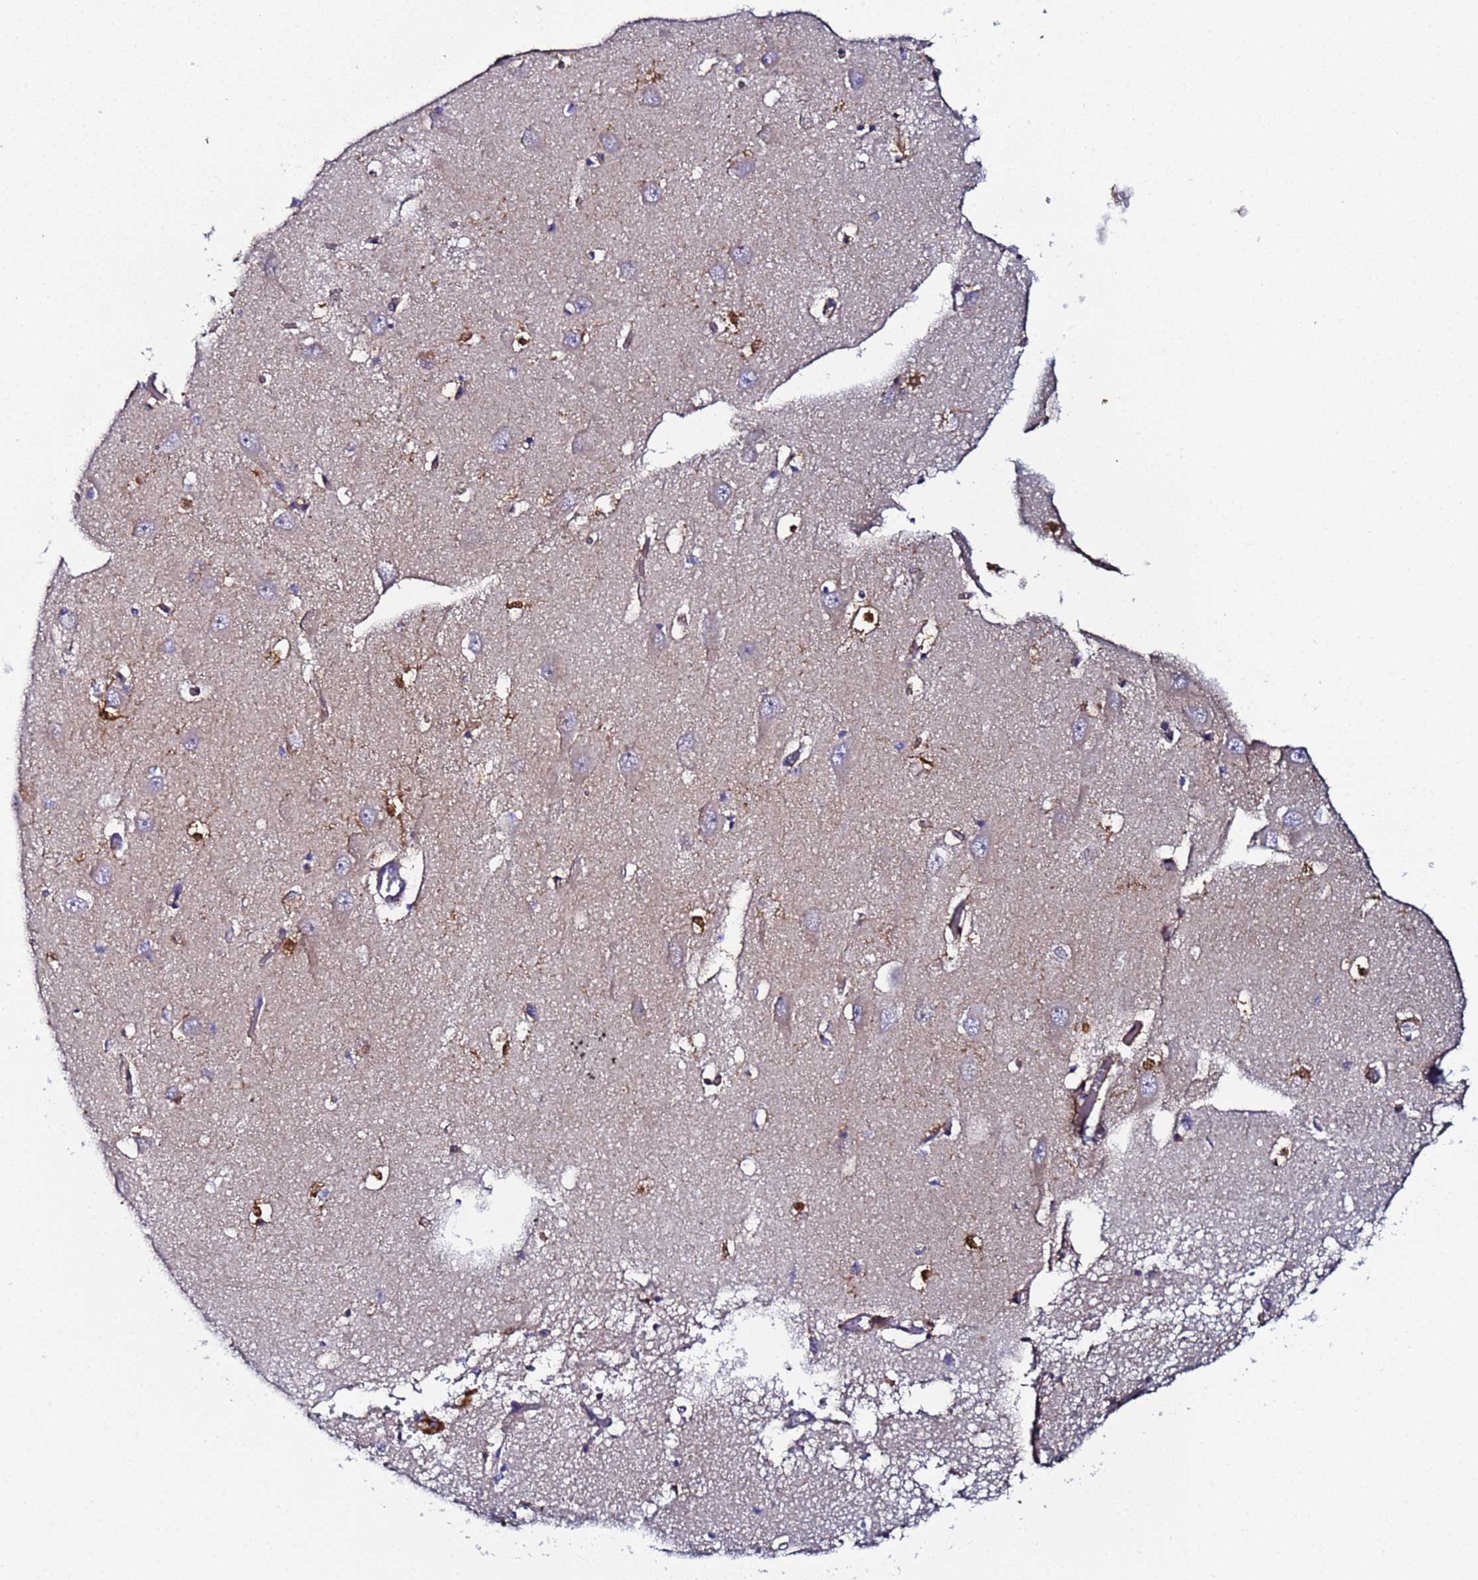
{"staining": {"intensity": "moderate", "quantity": "<25%", "location": "cytoplasmic/membranous"}, "tissue": "hippocampus", "cell_type": "Glial cells", "image_type": "normal", "snomed": [{"axis": "morphology", "description": "Normal tissue, NOS"}, {"axis": "topography", "description": "Hippocampus"}], "caption": "Glial cells reveal low levels of moderate cytoplasmic/membranous staining in about <25% of cells in unremarkable human hippocampus.", "gene": "CCDC127", "patient": {"sex": "male", "age": 70}}